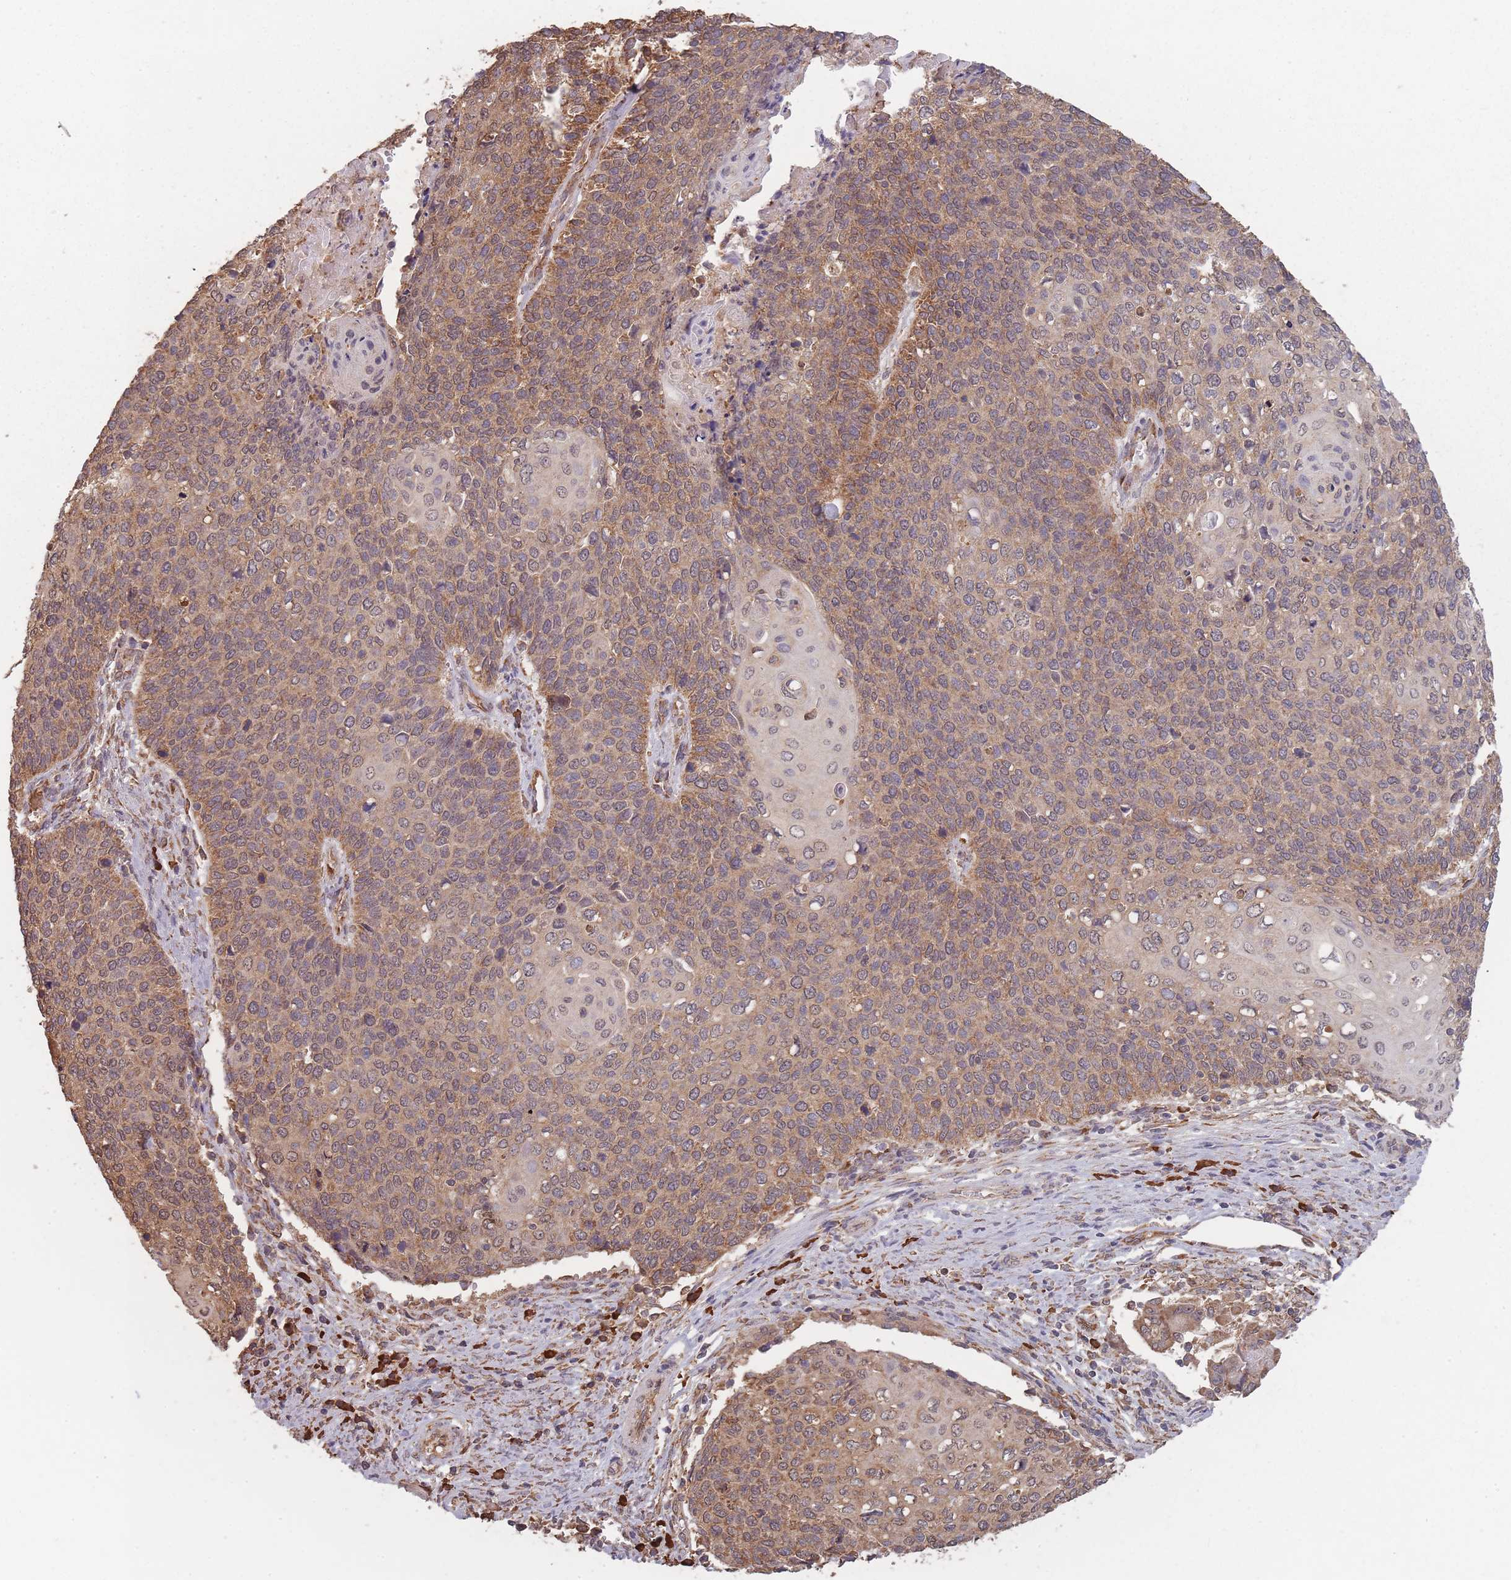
{"staining": {"intensity": "moderate", "quantity": ">75%", "location": "cytoplasmic/membranous"}, "tissue": "cervical cancer", "cell_type": "Tumor cells", "image_type": "cancer", "snomed": [{"axis": "morphology", "description": "Squamous cell carcinoma, NOS"}, {"axis": "topography", "description": "Cervix"}], "caption": "A high-resolution micrograph shows immunohistochemistry (IHC) staining of cervical cancer, which reveals moderate cytoplasmic/membranous staining in approximately >75% of tumor cells.", "gene": "SANBR", "patient": {"sex": "female", "age": 39}}